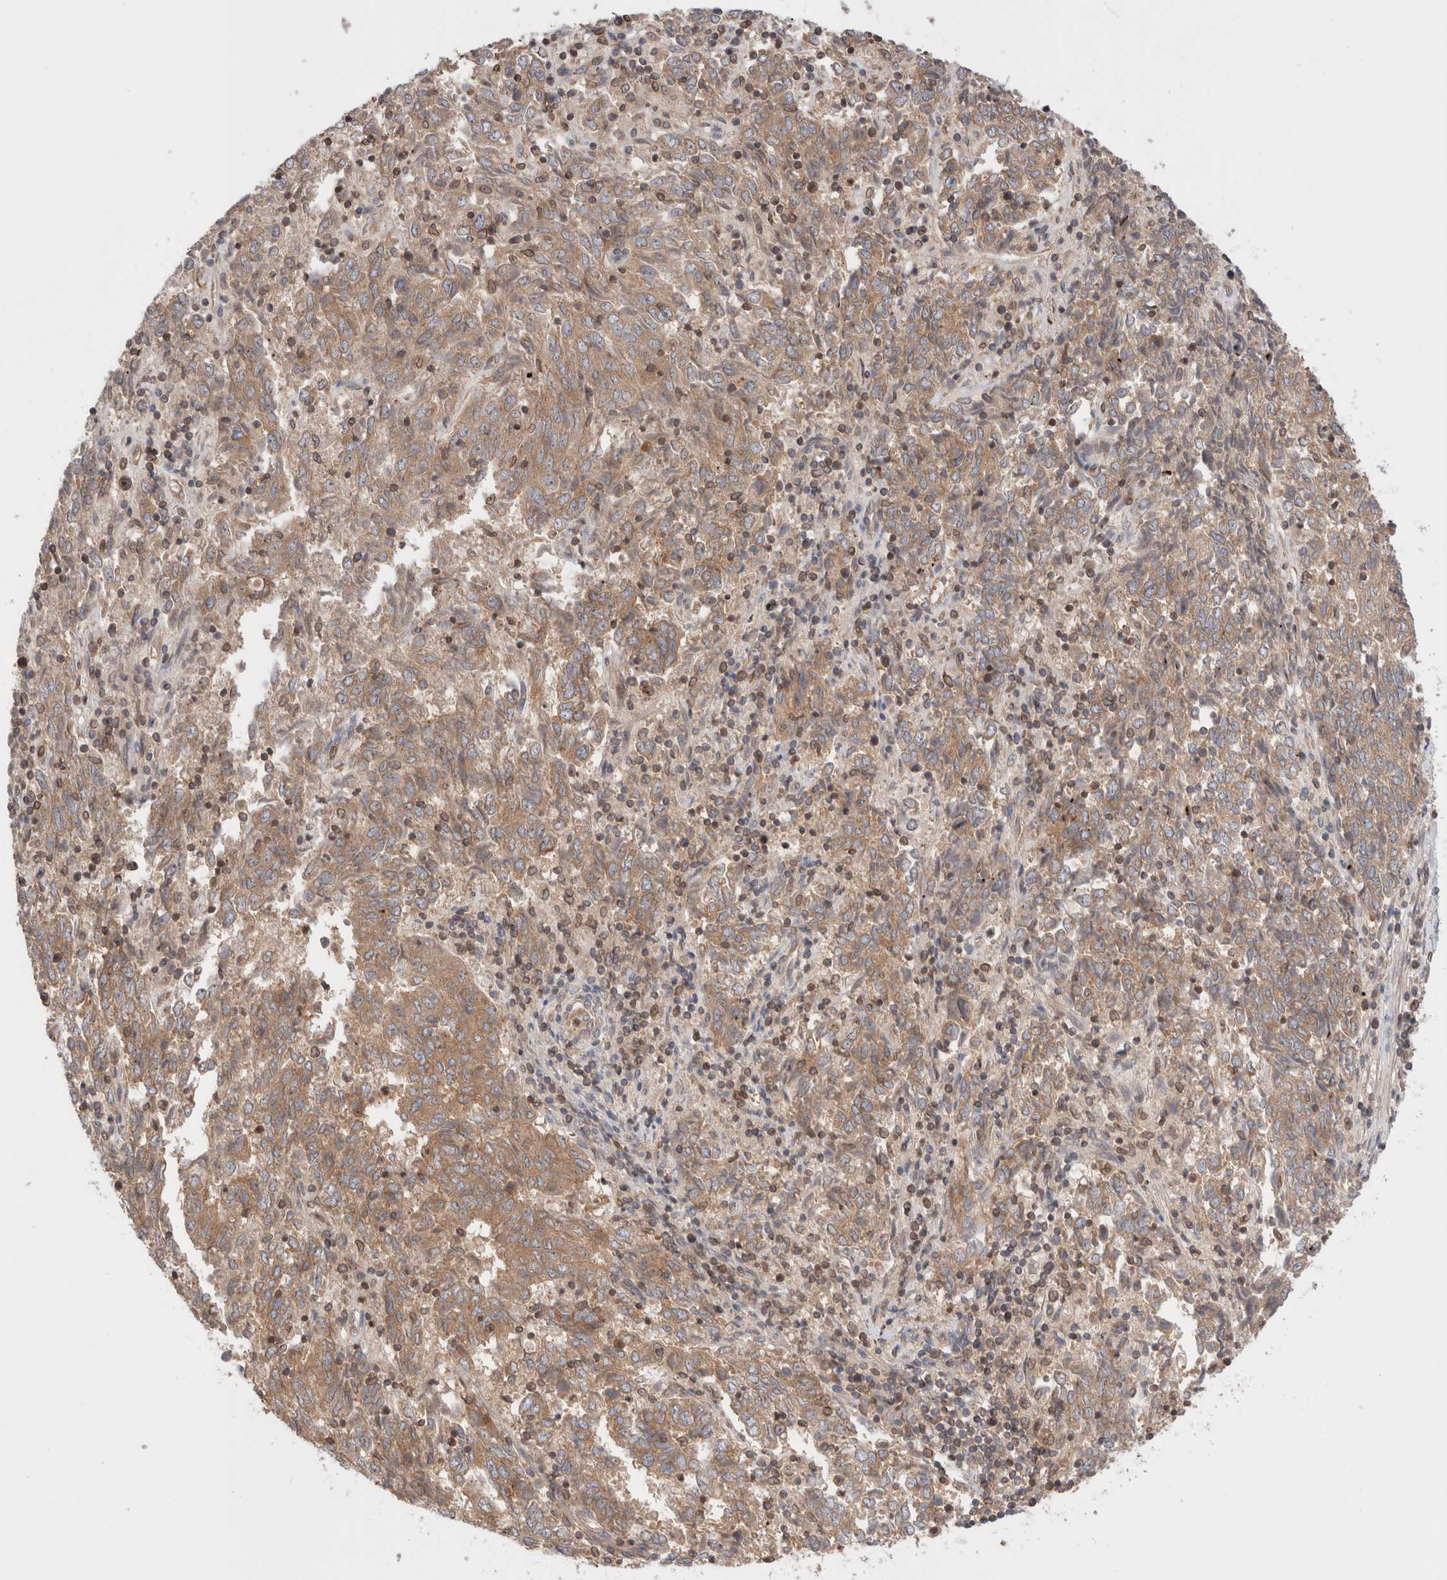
{"staining": {"intensity": "moderate", "quantity": ">75%", "location": "cytoplasmic/membranous"}, "tissue": "endometrial cancer", "cell_type": "Tumor cells", "image_type": "cancer", "snomed": [{"axis": "morphology", "description": "Adenocarcinoma, NOS"}, {"axis": "topography", "description": "Endometrium"}], "caption": "Human endometrial adenocarcinoma stained with a protein marker exhibits moderate staining in tumor cells.", "gene": "SIKE1", "patient": {"sex": "female", "age": 80}}